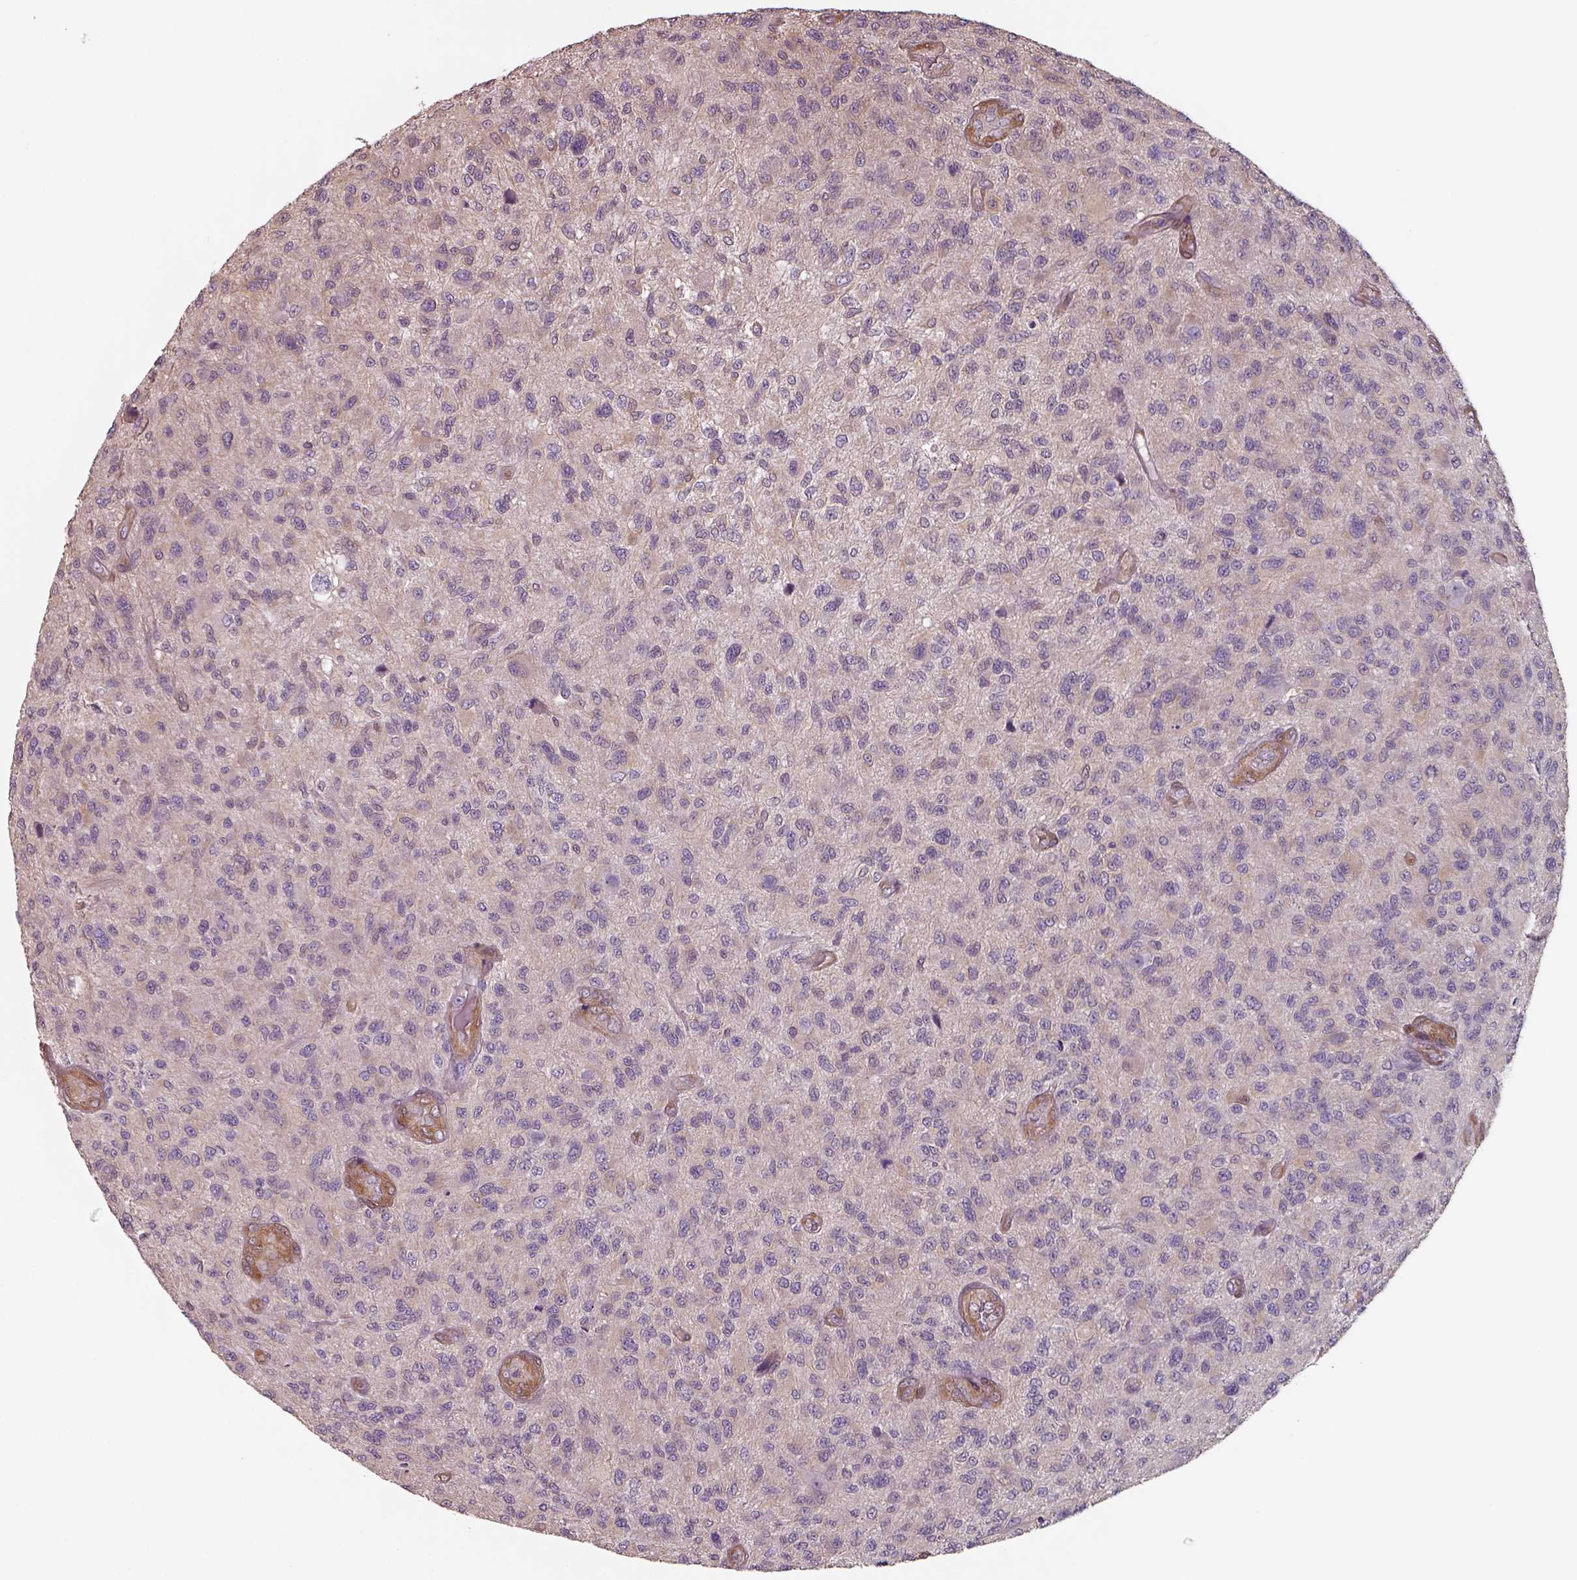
{"staining": {"intensity": "negative", "quantity": "none", "location": "none"}, "tissue": "glioma", "cell_type": "Tumor cells", "image_type": "cancer", "snomed": [{"axis": "morphology", "description": "Glioma, malignant, High grade"}, {"axis": "topography", "description": "Brain"}], "caption": "Immunohistochemistry of human high-grade glioma (malignant) displays no expression in tumor cells.", "gene": "ISYNA1", "patient": {"sex": "male", "age": 47}}